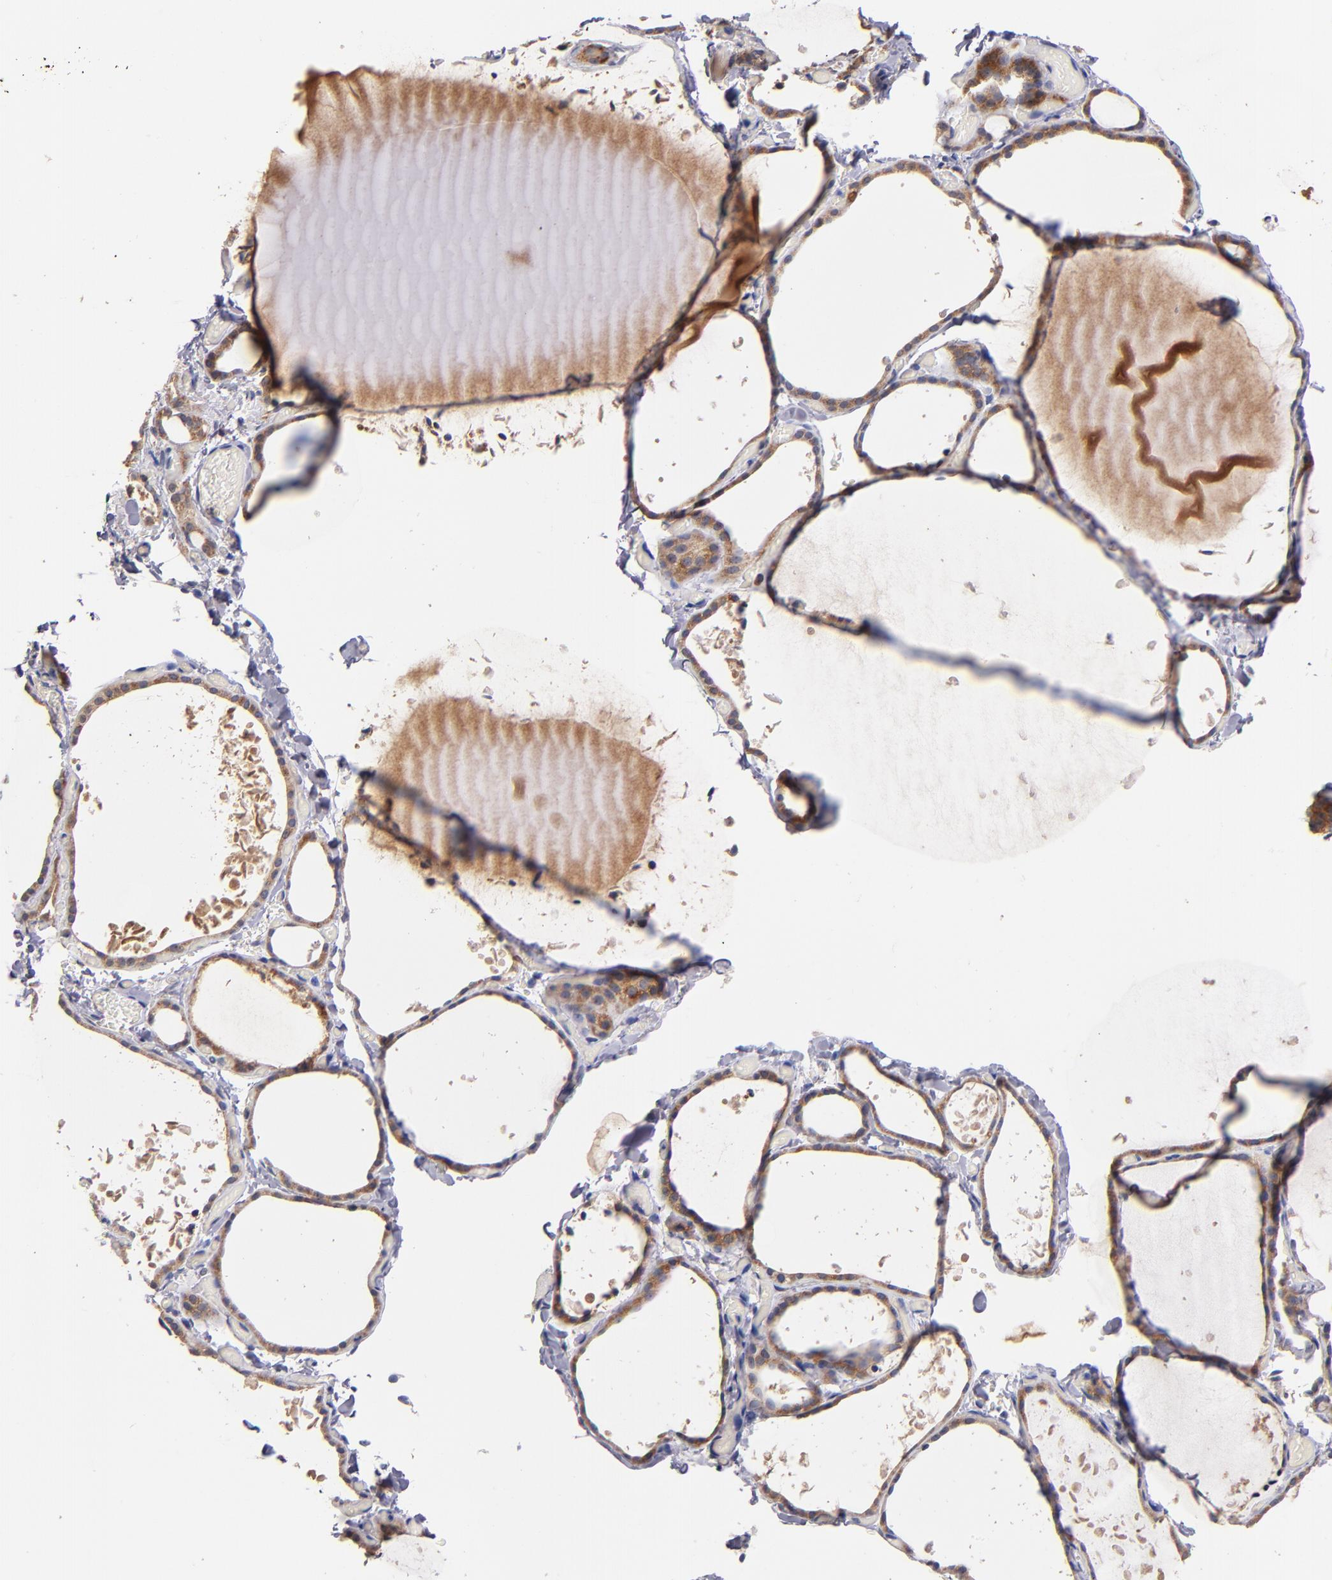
{"staining": {"intensity": "weak", "quantity": ">75%", "location": "cytoplasmic/membranous"}, "tissue": "thyroid gland", "cell_type": "Glandular cells", "image_type": "normal", "snomed": [{"axis": "morphology", "description": "Normal tissue, NOS"}, {"axis": "topography", "description": "Thyroid gland"}], "caption": "The photomicrograph reveals staining of normal thyroid gland, revealing weak cytoplasmic/membranous protein expression (brown color) within glandular cells.", "gene": "DIABLO", "patient": {"sex": "female", "age": 22}}